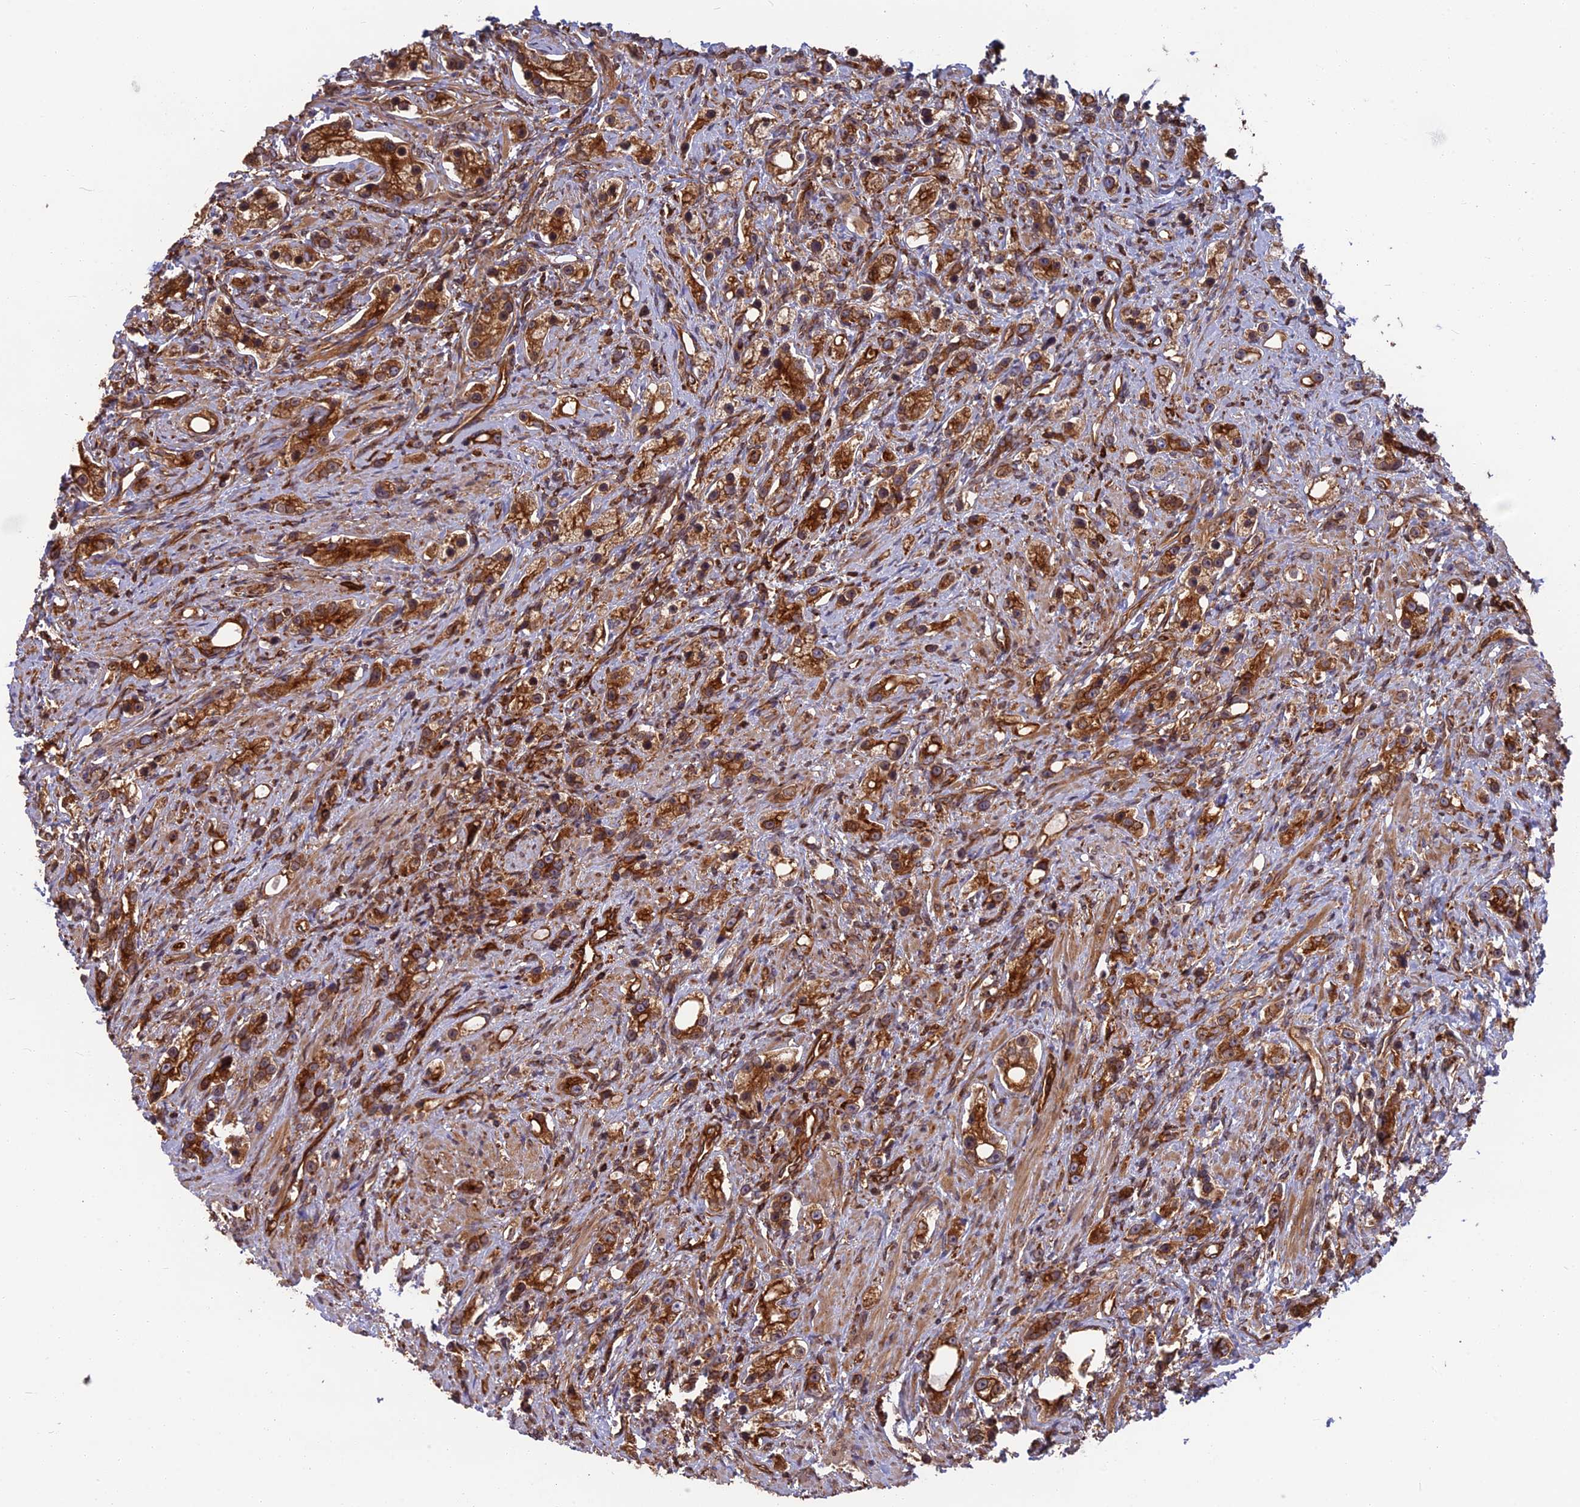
{"staining": {"intensity": "strong", "quantity": ">75%", "location": "cytoplasmic/membranous"}, "tissue": "prostate cancer", "cell_type": "Tumor cells", "image_type": "cancer", "snomed": [{"axis": "morphology", "description": "Adenocarcinoma, High grade"}, {"axis": "topography", "description": "Prostate"}], "caption": "The immunohistochemical stain shows strong cytoplasmic/membranous staining in tumor cells of prostate cancer tissue.", "gene": "WDR1", "patient": {"sex": "male", "age": 63}}